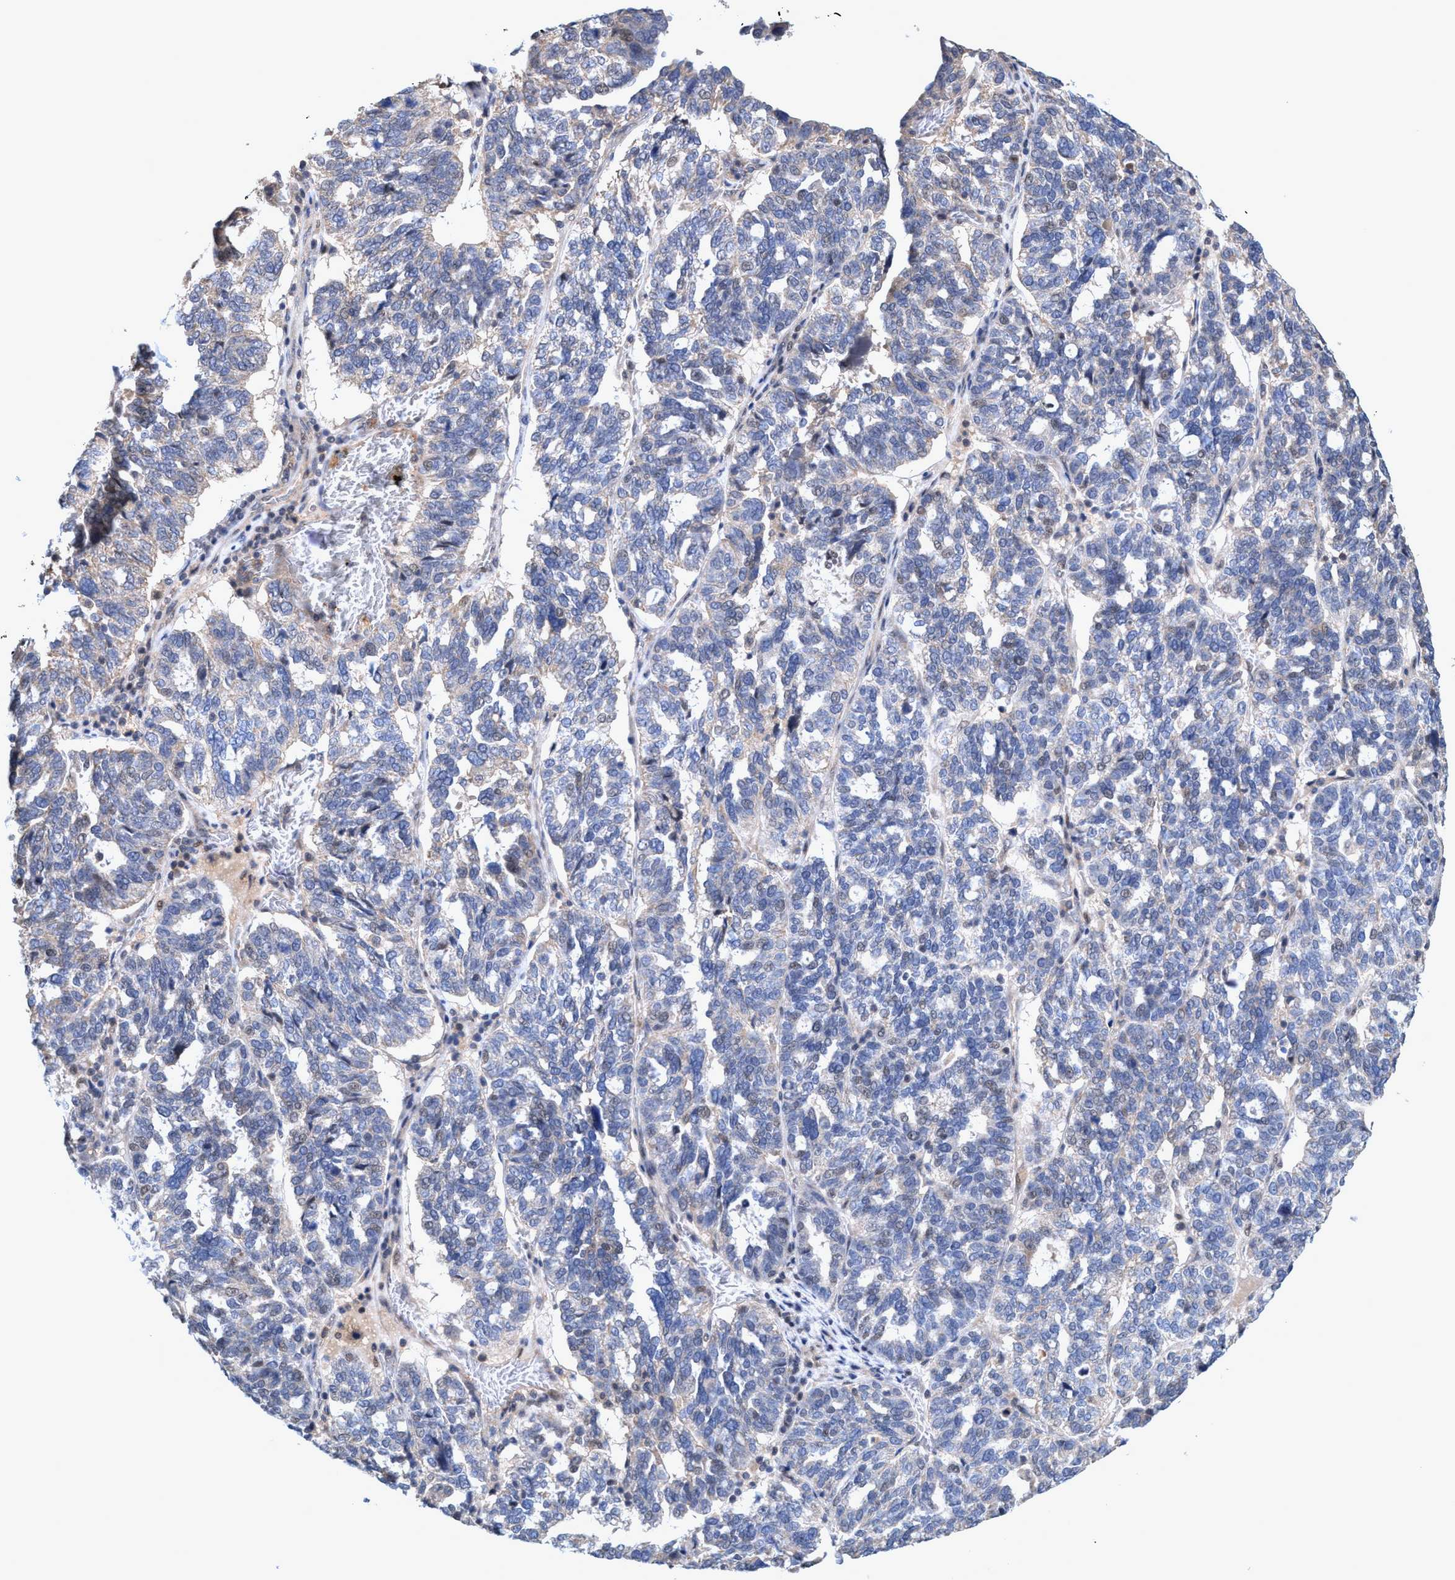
{"staining": {"intensity": "weak", "quantity": "<25%", "location": "cytoplasmic/membranous"}, "tissue": "ovarian cancer", "cell_type": "Tumor cells", "image_type": "cancer", "snomed": [{"axis": "morphology", "description": "Cystadenocarcinoma, serous, NOS"}, {"axis": "topography", "description": "Ovary"}], "caption": "Tumor cells show no significant expression in ovarian cancer.", "gene": "ZNF677", "patient": {"sex": "female", "age": 59}}